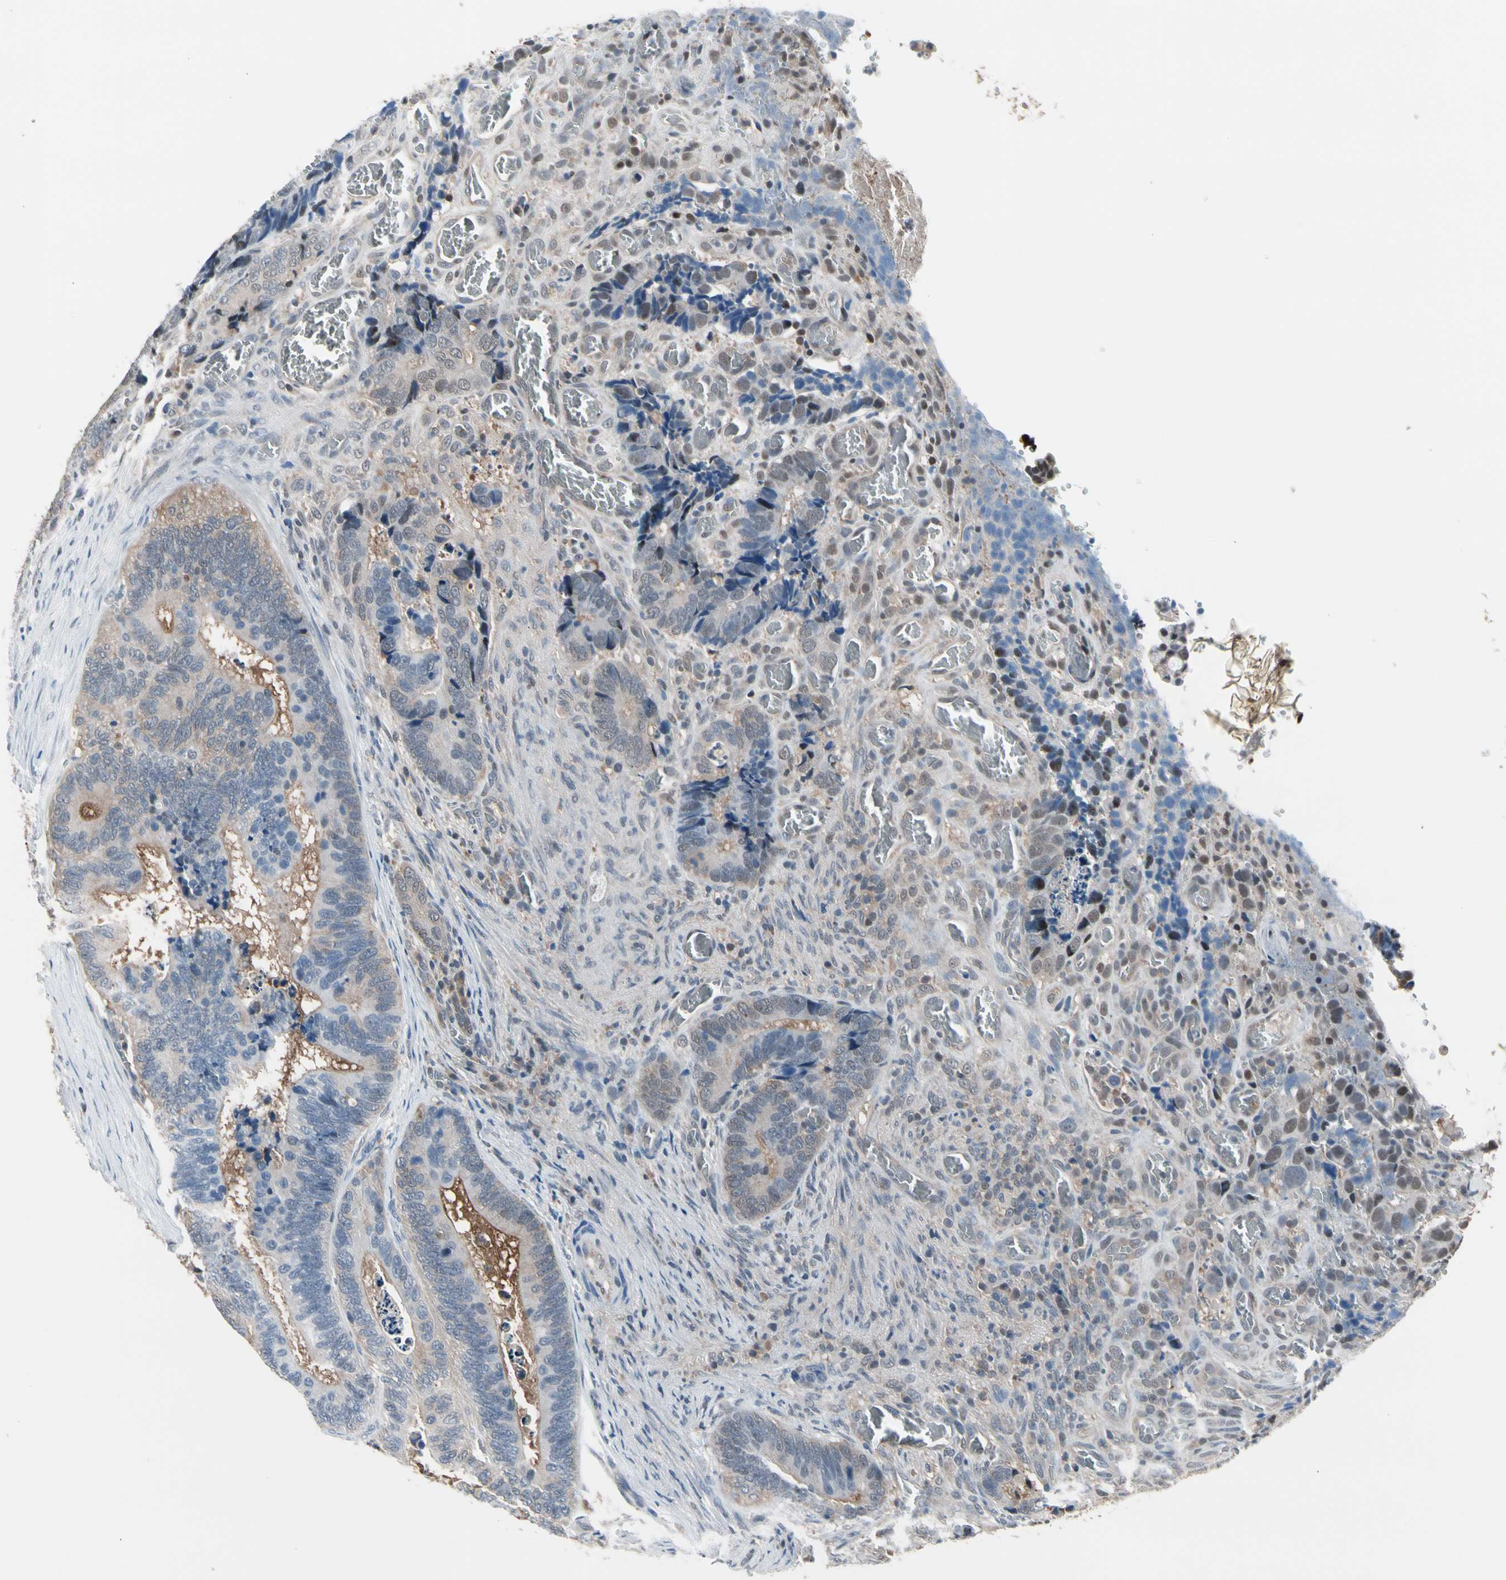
{"staining": {"intensity": "moderate", "quantity": ">75%", "location": "cytoplasmic/membranous,nuclear"}, "tissue": "colorectal cancer", "cell_type": "Tumor cells", "image_type": "cancer", "snomed": [{"axis": "morphology", "description": "Adenocarcinoma, NOS"}, {"axis": "topography", "description": "Colon"}], "caption": "An image showing moderate cytoplasmic/membranous and nuclear positivity in approximately >75% of tumor cells in colorectal cancer (adenocarcinoma), as visualized by brown immunohistochemical staining.", "gene": "PSMA2", "patient": {"sex": "male", "age": 72}}